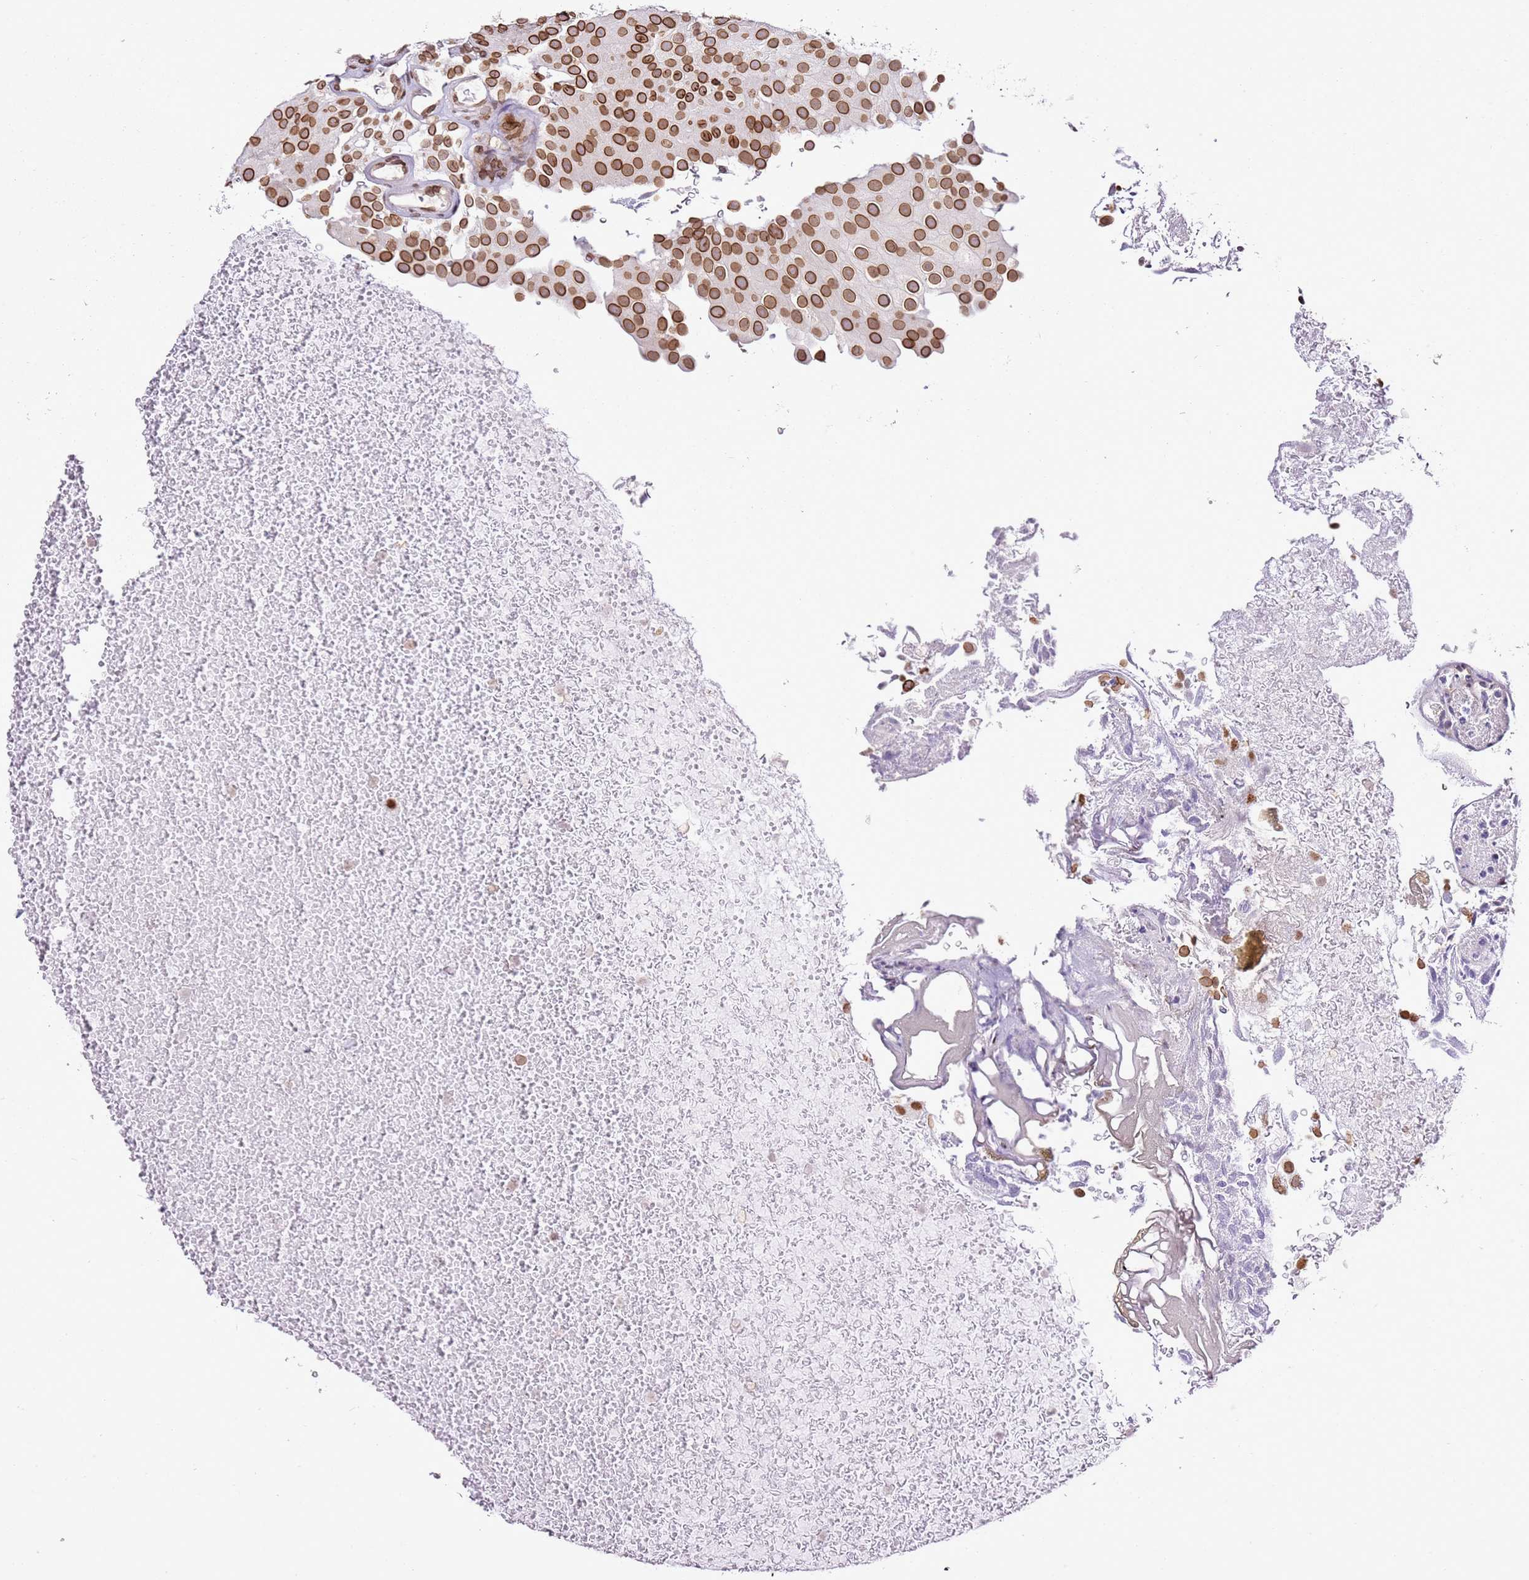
{"staining": {"intensity": "strong", "quantity": ">75%", "location": "cytoplasmic/membranous,nuclear"}, "tissue": "urothelial cancer", "cell_type": "Tumor cells", "image_type": "cancer", "snomed": [{"axis": "morphology", "description": "Urothelial carcinoma, Low grade"}, {"axis": "topography", "description": "Urinary bladder"}], "caption": "Urothelial cancer stained for a protein displays strong cytoplasmic/membranous and nuclear positivity in tumor cells.", "gene": "POU6F1", "patient": {"sex": "male", "age": 78}}